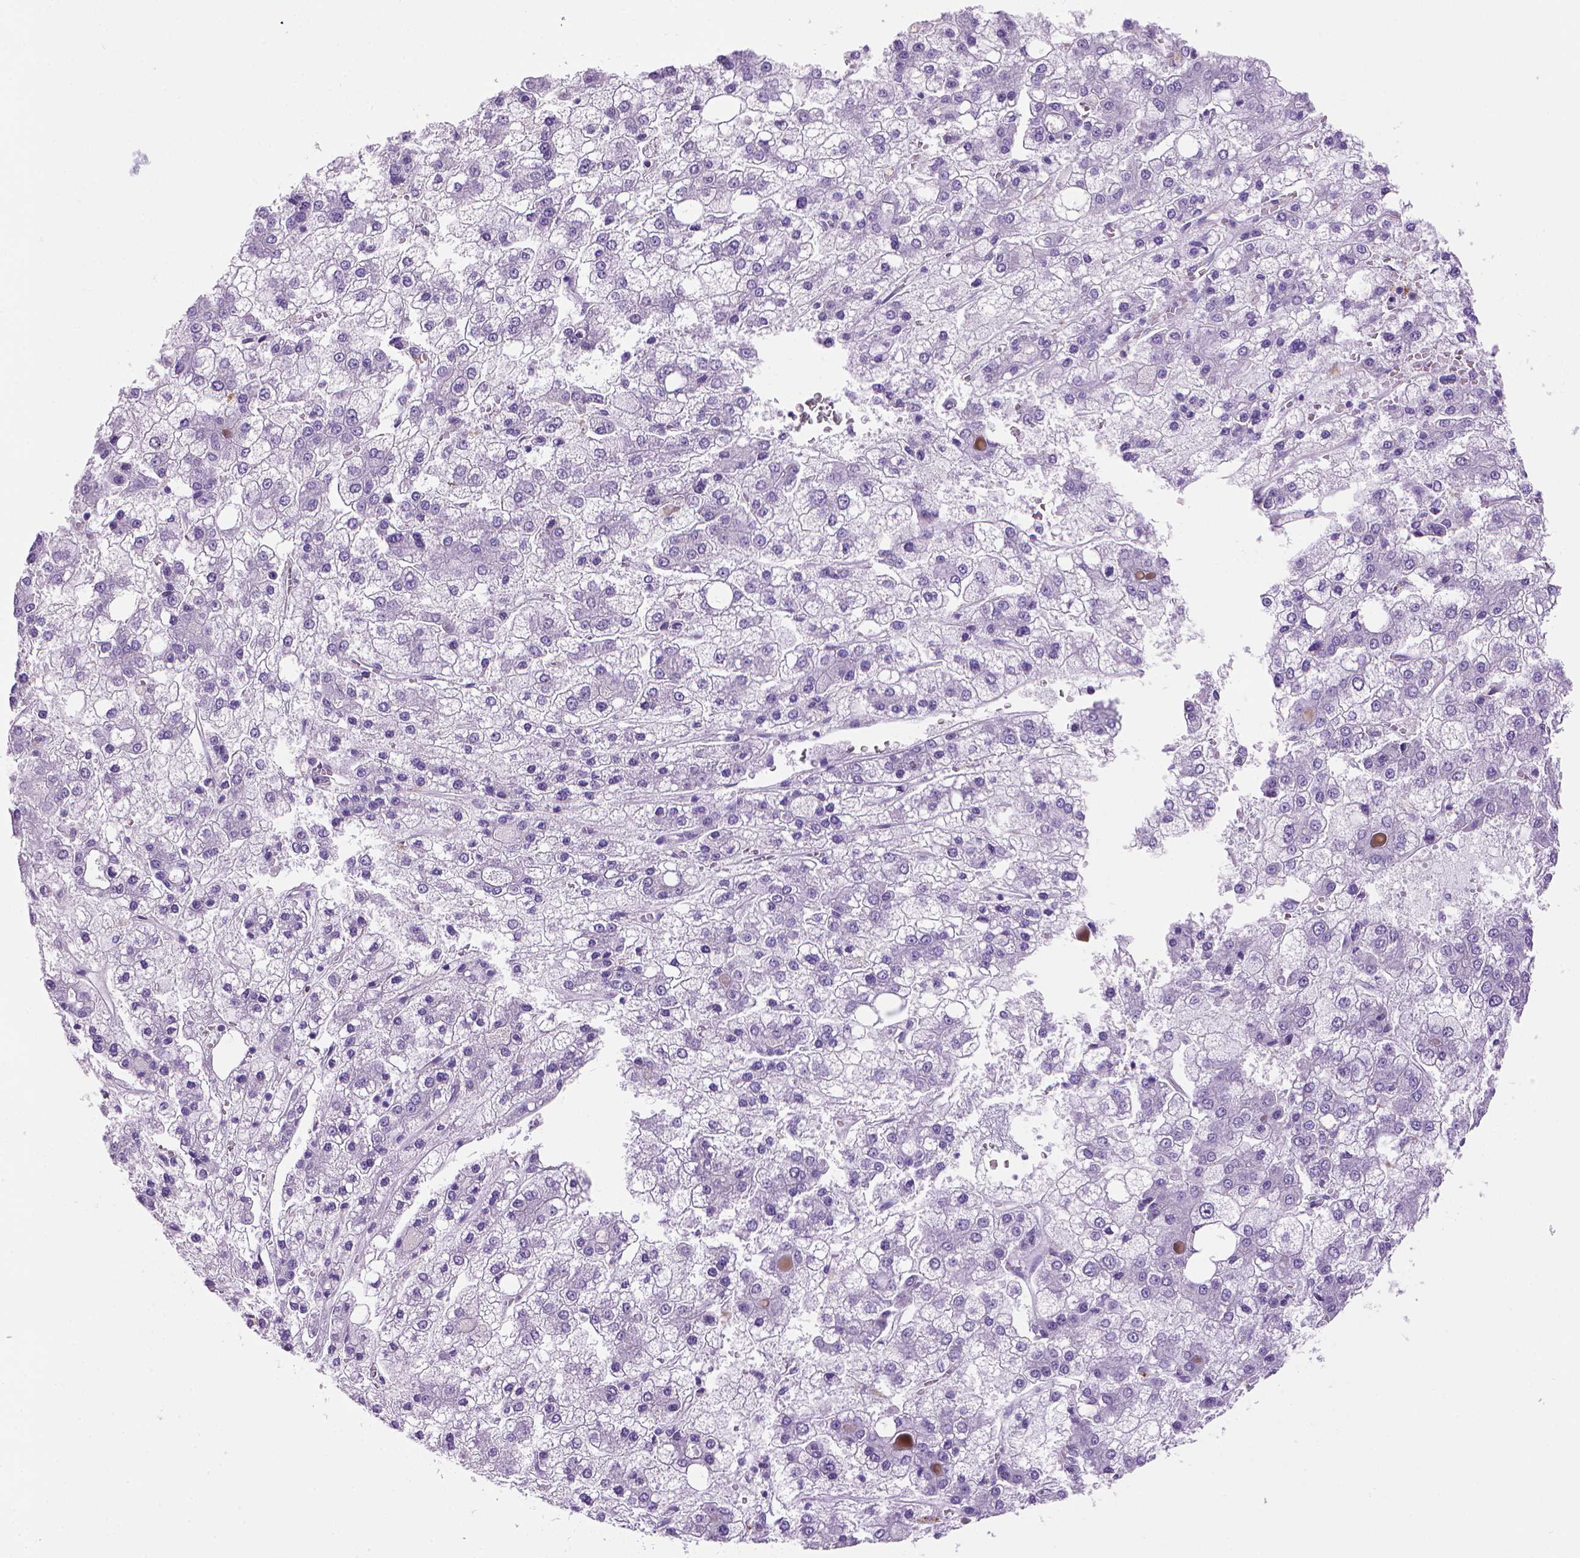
{"staining": {"intensity": "negative", "quantity": "none", "location": "none"}, "tissue": "liver cancer", "cell_type": "Tumor cells", "image_type": "cancer", "snomed": [{"axis": "morphology", "description": "Carcinoma, Hepatocellular, NOS"}, {"axis": "topography", "description": "Liver"}], "caption": "Micrograph shows no protein staining in tumor cells of liver hepatocellular carcinoma tissue.", "gene": "ARHGEF33", "patient": {"sex": "male", "age": 73}}